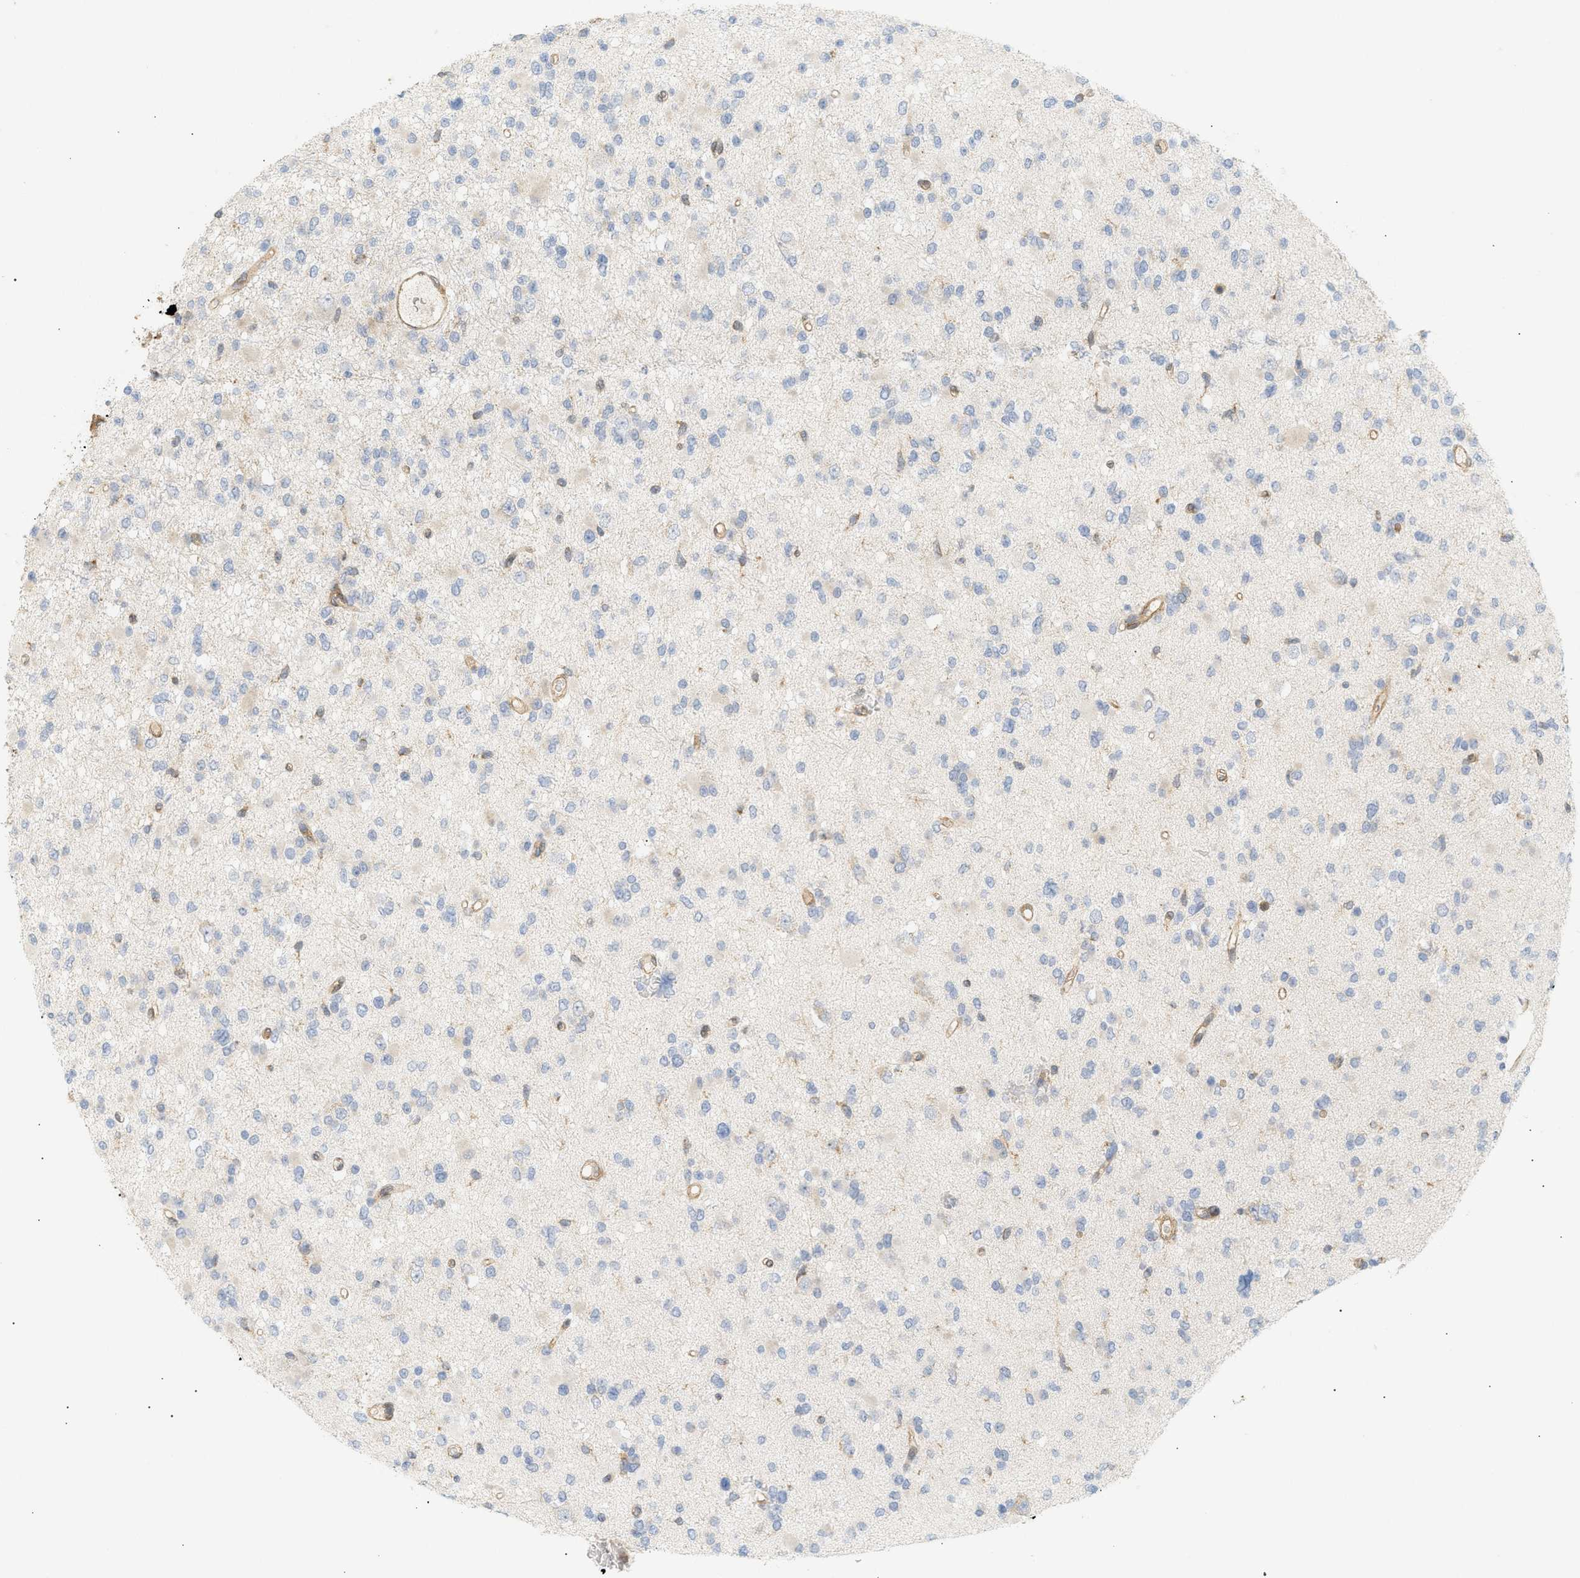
{"staining": {"intensity": "negative", "quantity": "none", "location": "none"}, "tissue": "glioma", "cell_type": "Tumor cells", "image_type": "cancer", "snomed": [{"axis": "morphology", "description": "Glioma, malignant, Low grade"}, {"axis": "topography", "description": "Brain"}], "caption": "Tumor cells show no significant expression in malignant glioma (low-grade). (DAB immunohistochemistry (IHC) visualized using brightfield microscopy, high magnification).", "gene": "SHC1", "patient": {"sex": "female", "age": 22}}